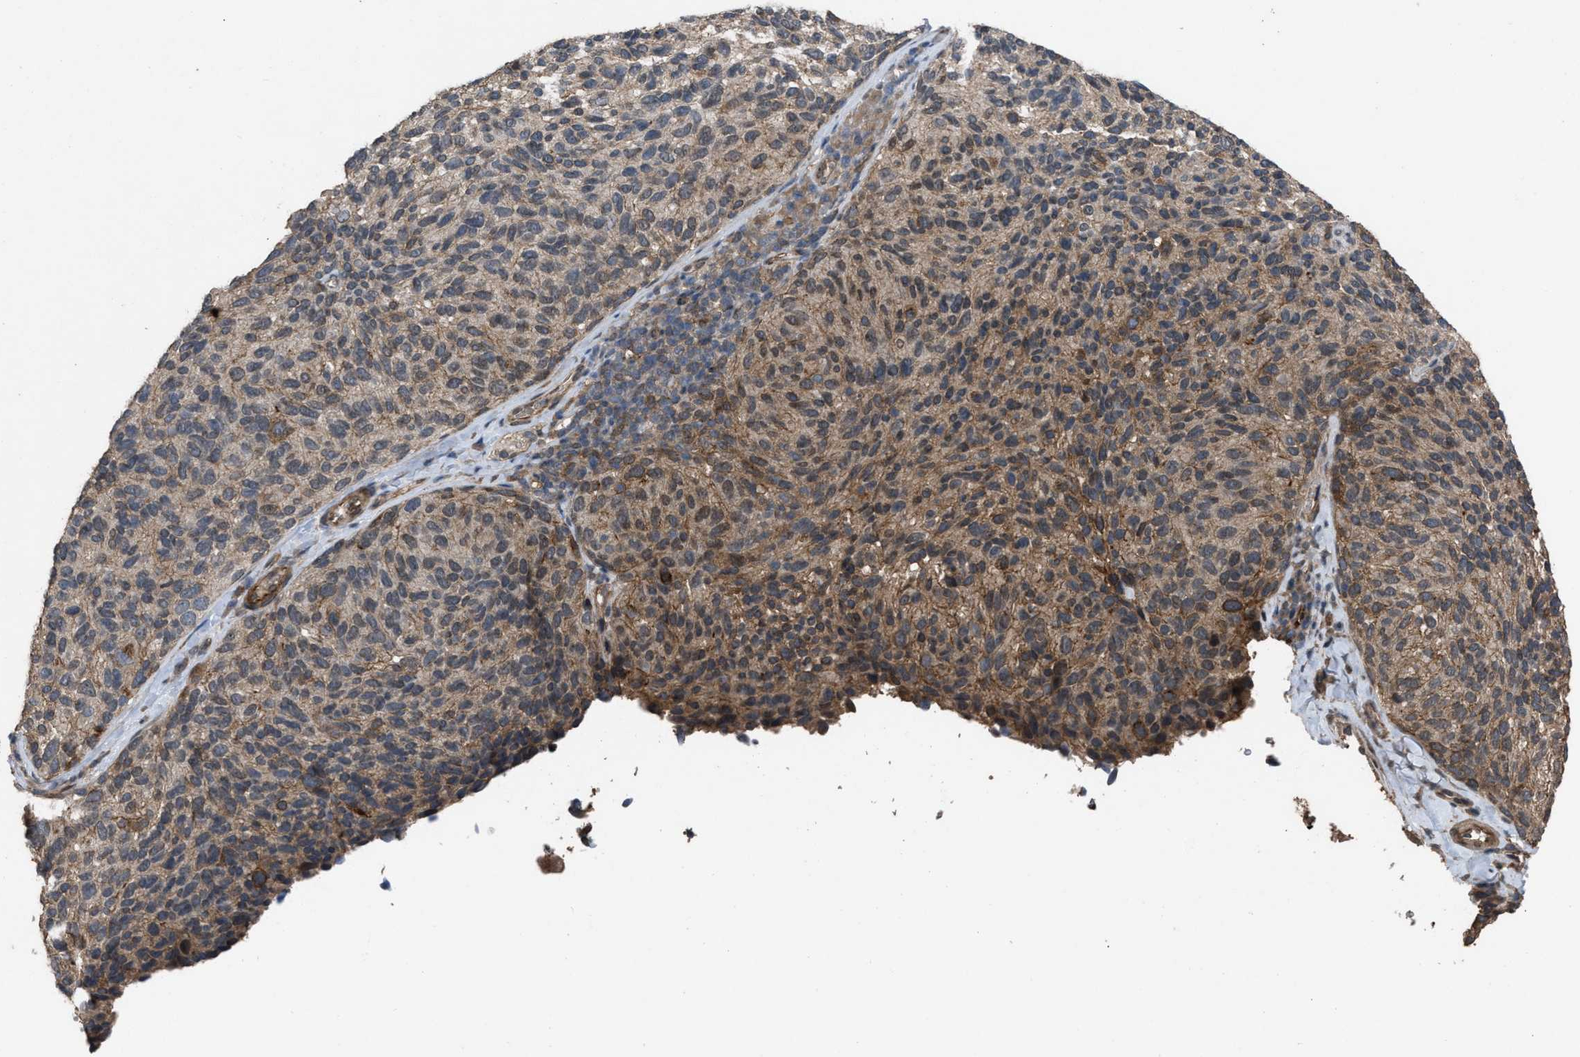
{"staining": {"intensity": "moderate", "quantity": ">75%", "location": "cytoplasmic/membranous"}, "tissue": "melanoma", "cell_type": "Tumor cells", "image_type": "cancer", "snomed": [{"axis": "morphology", "description": "Malignant melanoma, NOS"}, {"axis": "topography", "description": "Skin"}], "caption": "IHC image of neoplastic tissue: malignant melanoma stained using immunohistochemistry demonstrates medium levels of moderate protein expression localized specifically in the cytoplasmic/membranous of tumor cells, appearing as a cytoplasmic/membranous brown color.", "gene": "UTRN", "patient": {"sex": "female", "age": 73}}